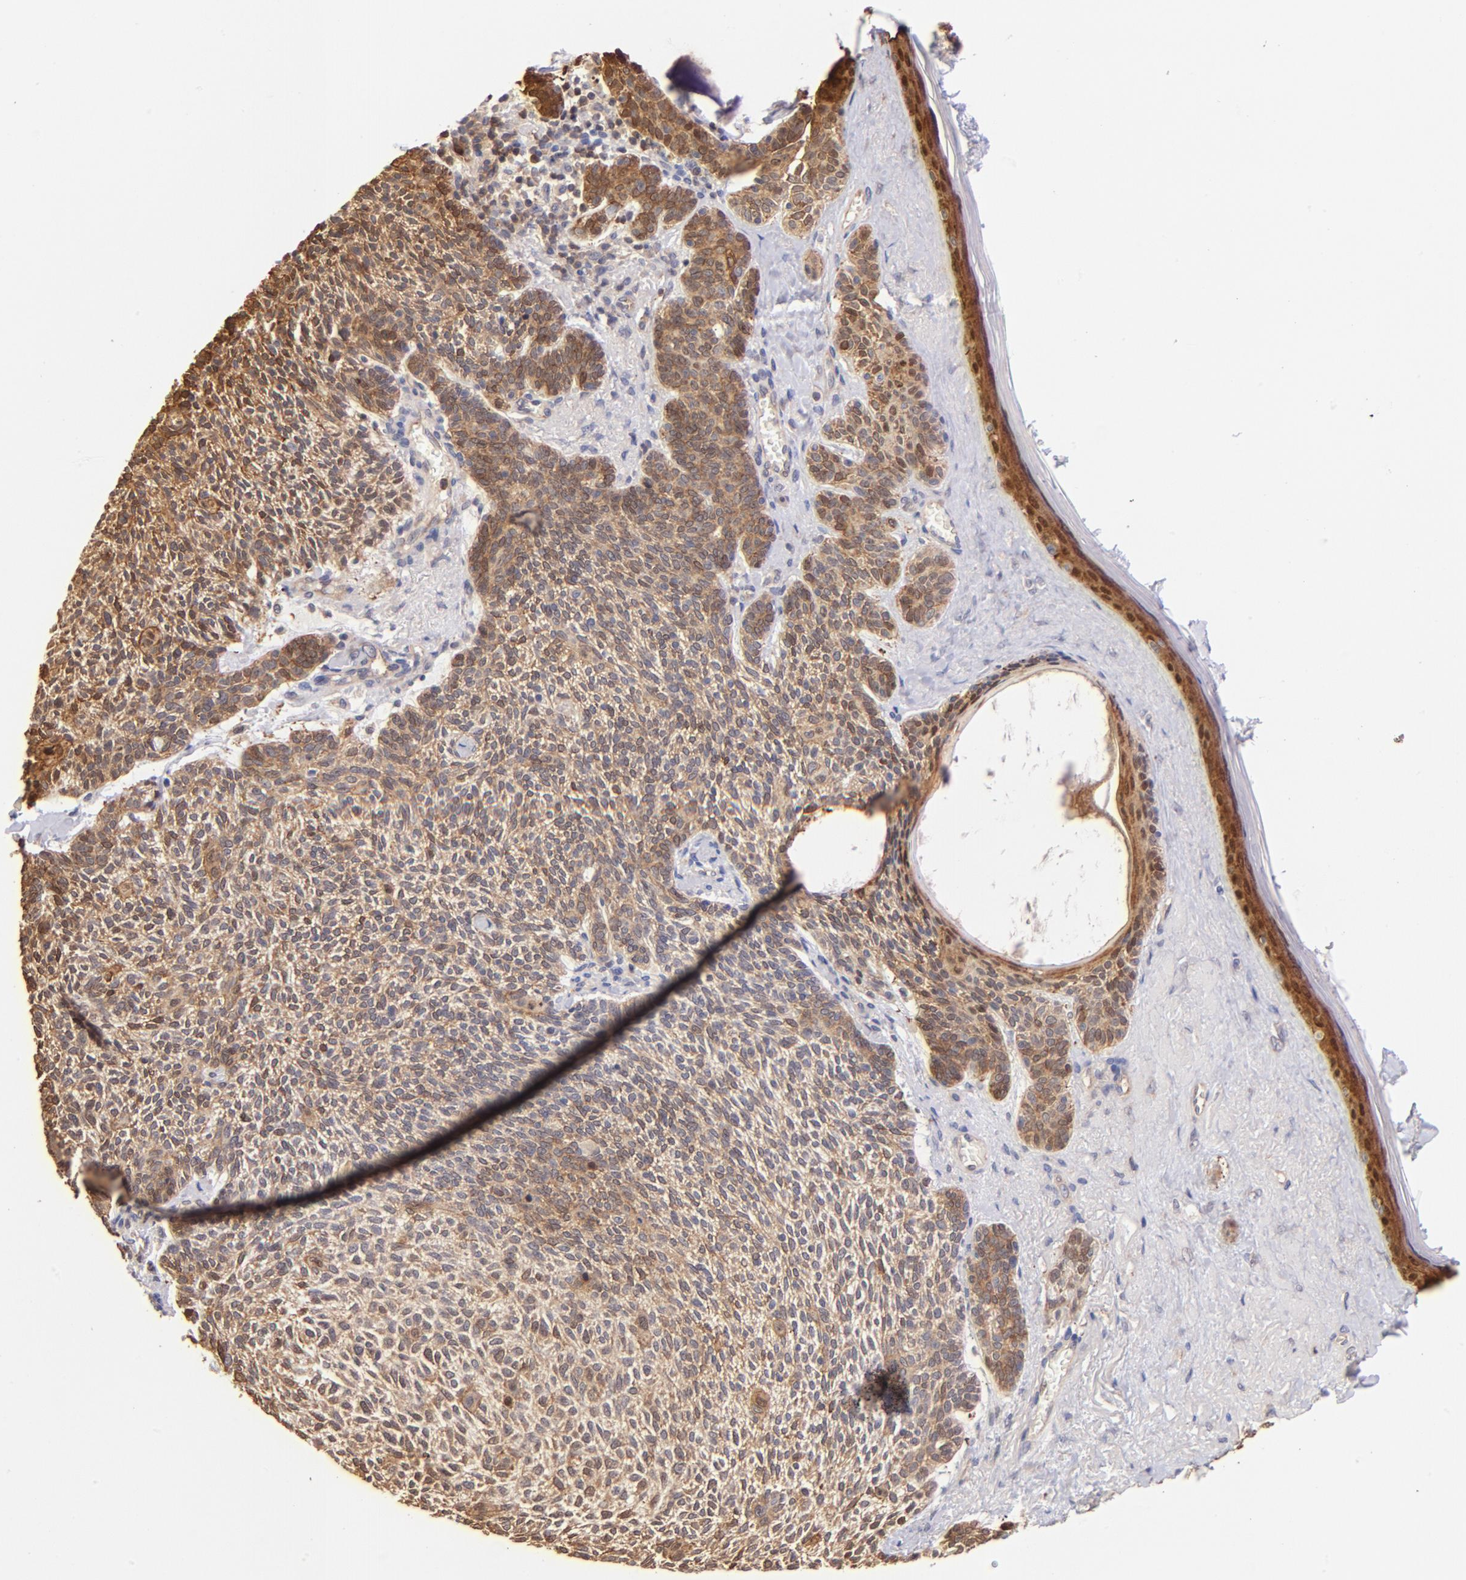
{"staining": {"intensity": "moderate", "quantity": ">75%", "location": "cytoplasmic/membranous,nuclear"}, "tissue": "skin cancer", "cell_type": "Tumor cells", "image_type": "cancer", "snomed": [{"axis": "morphology", "description": "Normal tissue, NOS"}, {"axis": "morphology", "description": "Basal cell carcinoma"}, {"axis": "topography", "description": "Skin"}], "caption": "Skin basal cell carcinoma stained for a protein demonstrates moderate cytoplasmic/membranous and nuclear positivity in tumor cells.", "gene": "YWHAB", "patient": {"sex": "female", "age": 70}}